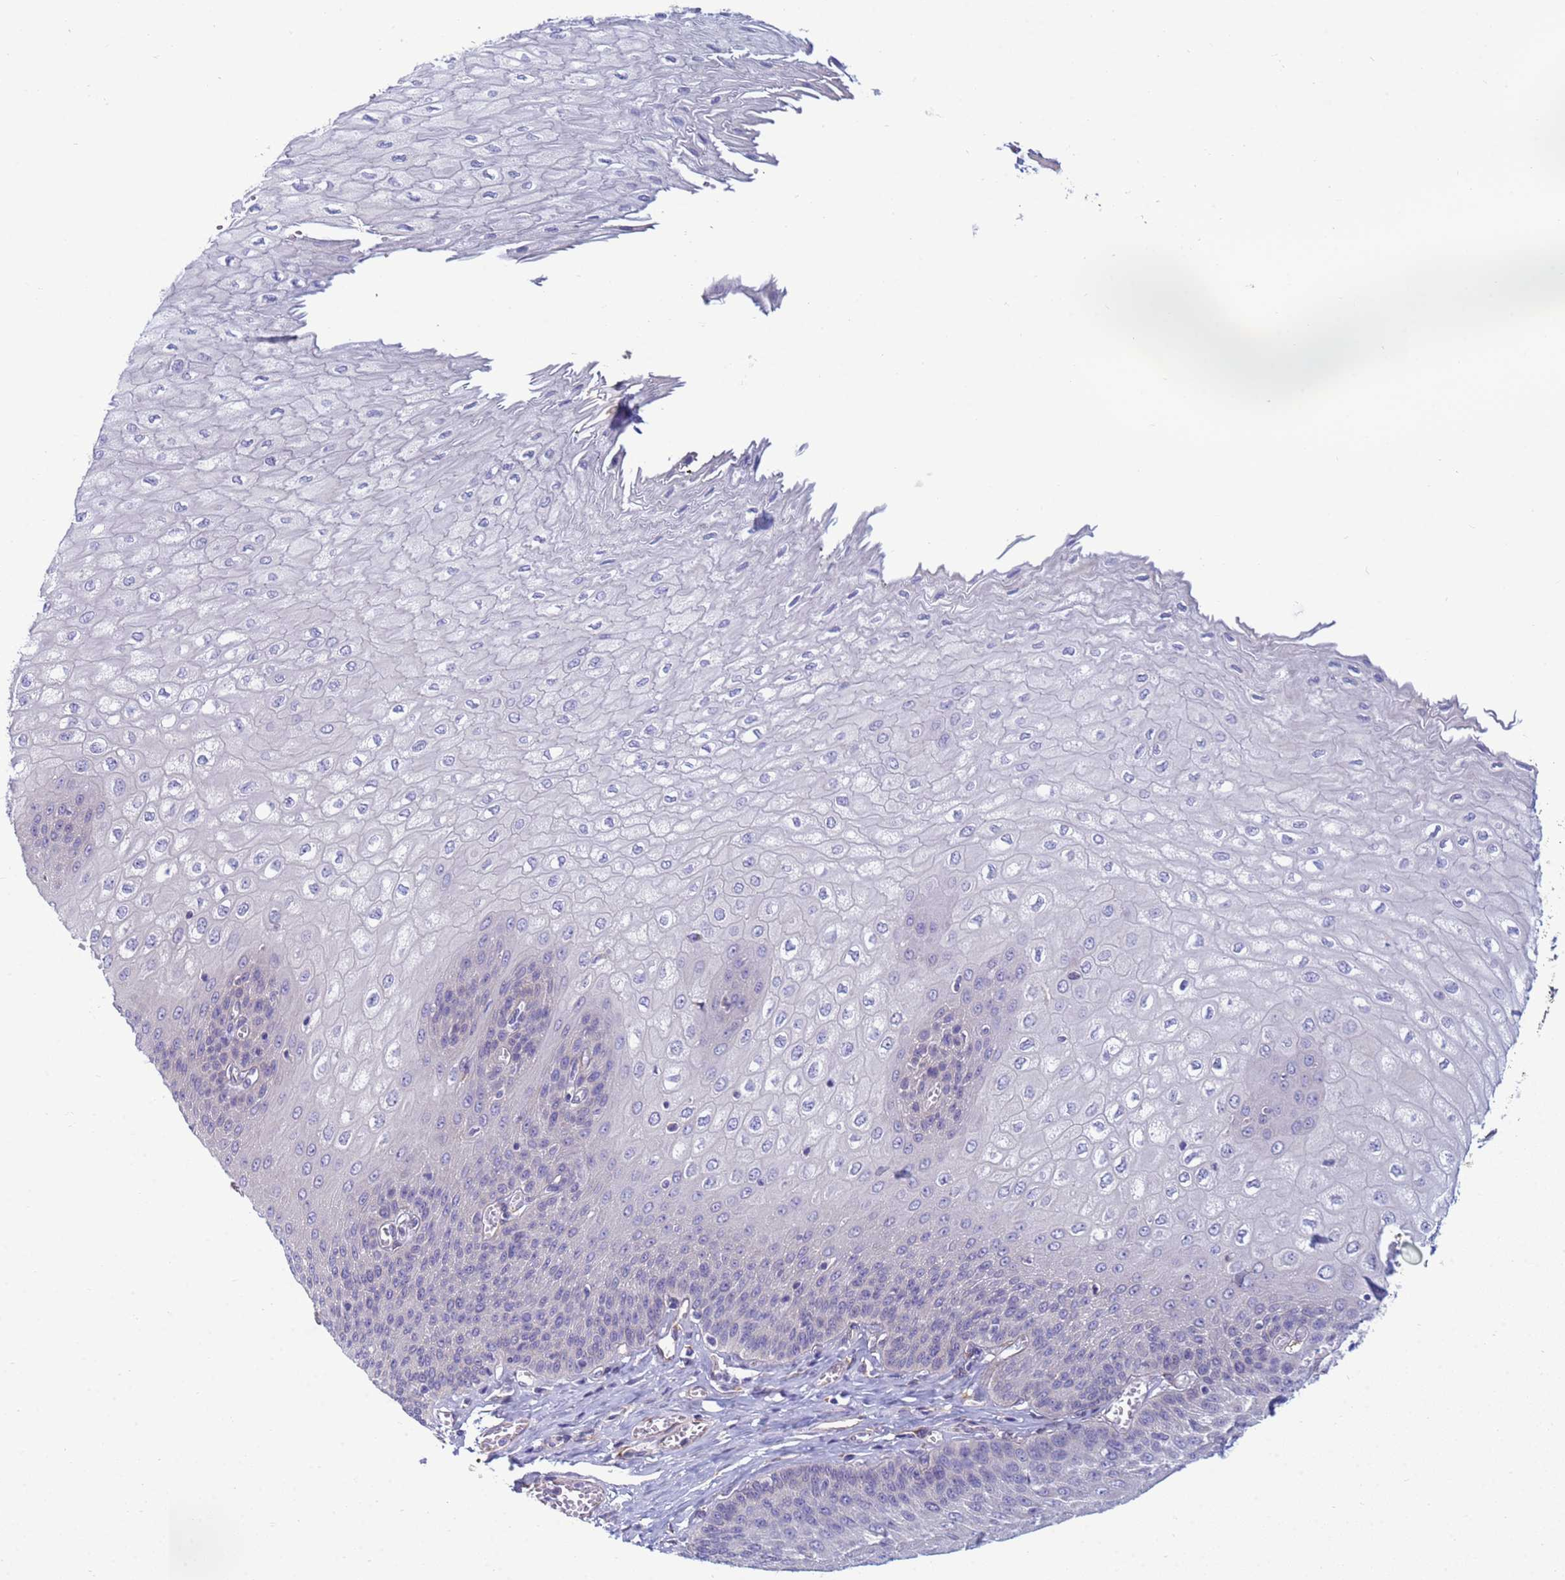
{"staining": {"intensity": "negative", "quantity": "none", "location": "none"}, "tissue": "esophagus", "cell_type": "Squamous epithelial cells", "image_type": "normal", "snomed": [{"axis": "morphology", "description": "Normal tissue, NOS"}, {"axis": "topography", "description": "Esophagus"}], "caption": "High power microscopy photomicrograph of an immunohistochemistry (IHC) image of unremarkable esophagus, revealing no significant positivity in squamous epithelial cells.", "gene": "TRPC6", "patient": {"sex": "male", "age": 60}}